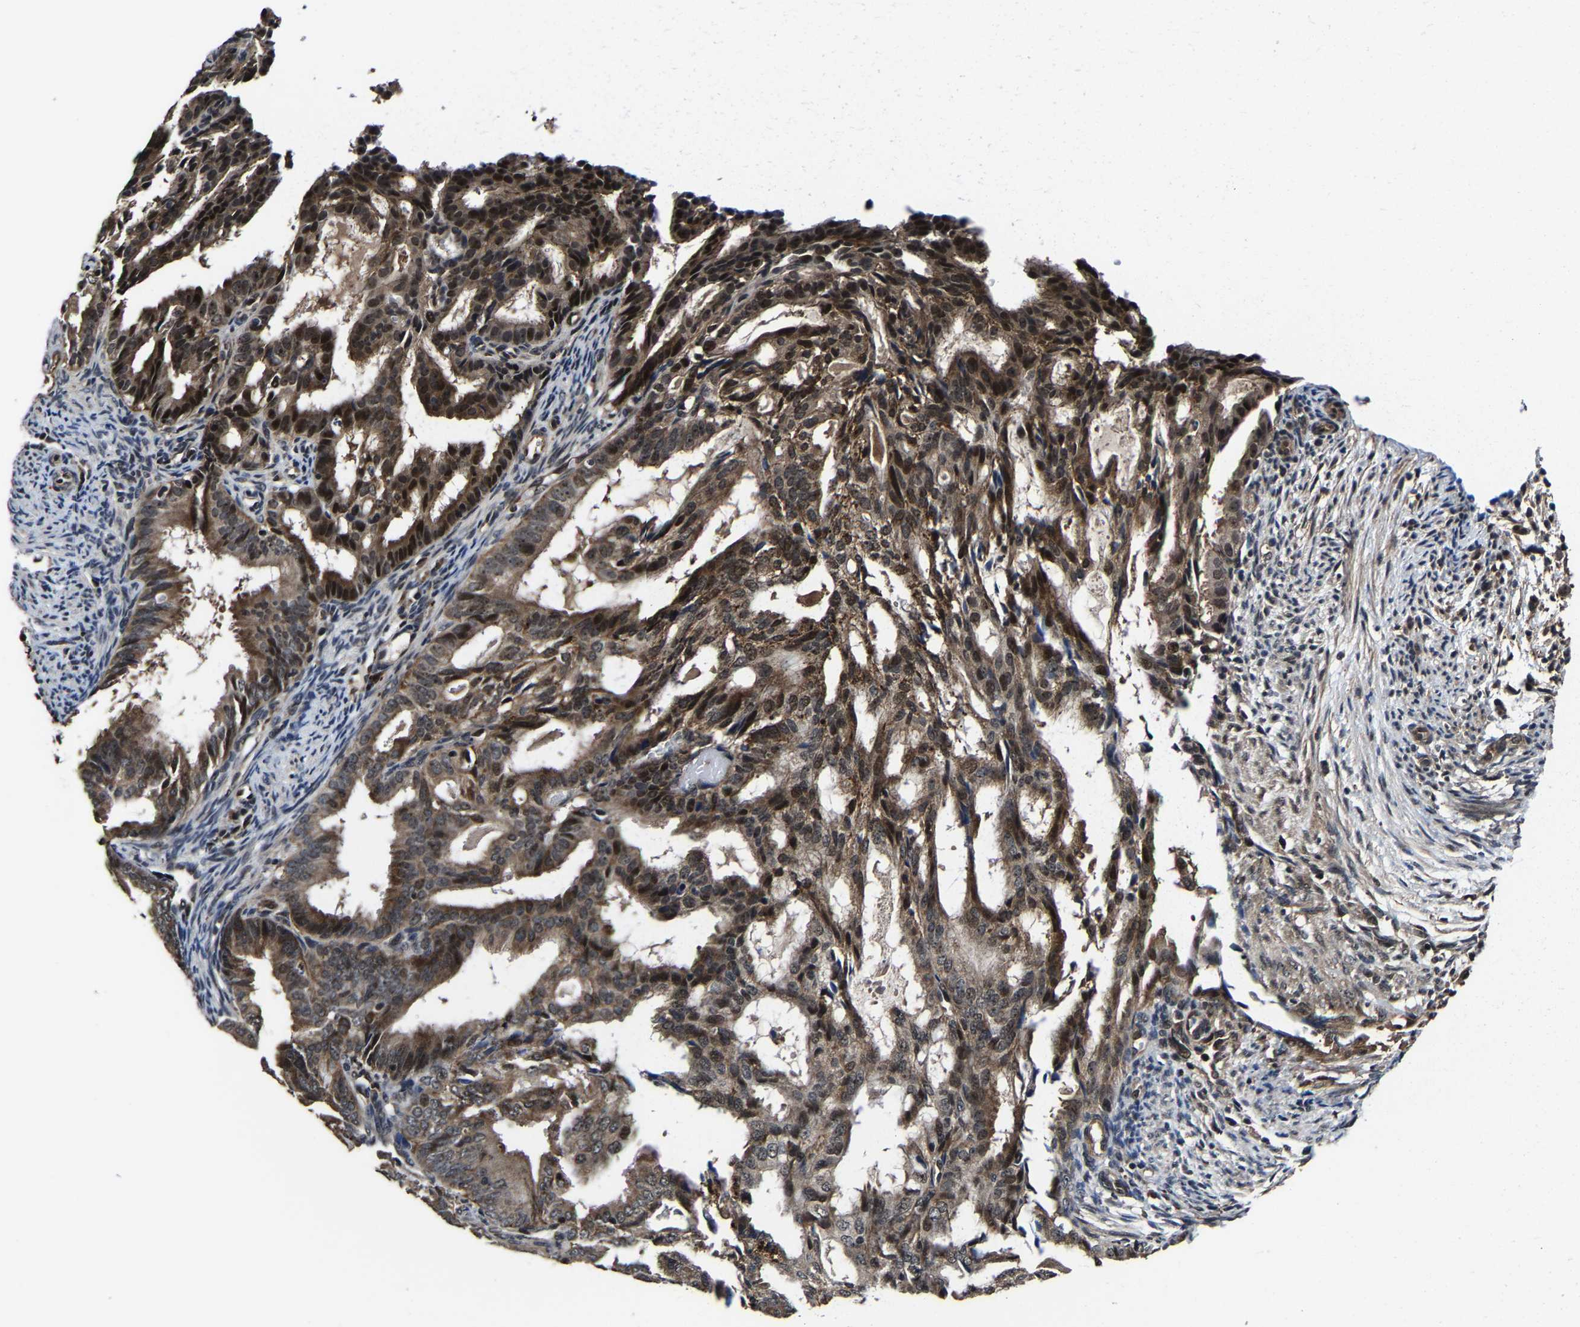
{"staining": {"intensity": "moderate", "quantity": ">75%", "location": "cytoplasmic/membranous,nuclear"}, "tissue": "endometrial cancer", "cell_type": "Tumor cells", "image_type": "cancer", "snomed": [{"axis": "morphology", "description": "Adenocarcinoma, NOS"}, {"axis": "topography", "description": "Endometrium"}], "caption": "An immunohistochemistry histopathology image of neoplastic tissue is shown. Protein staining in brown highlights moderate cytoplasmic/membranous and nuclear positivity in endometrial adenocarcinoma within tumor cells.", "gene": "ZCCHC7", "patient": {"sex": "female", "age": 58}}